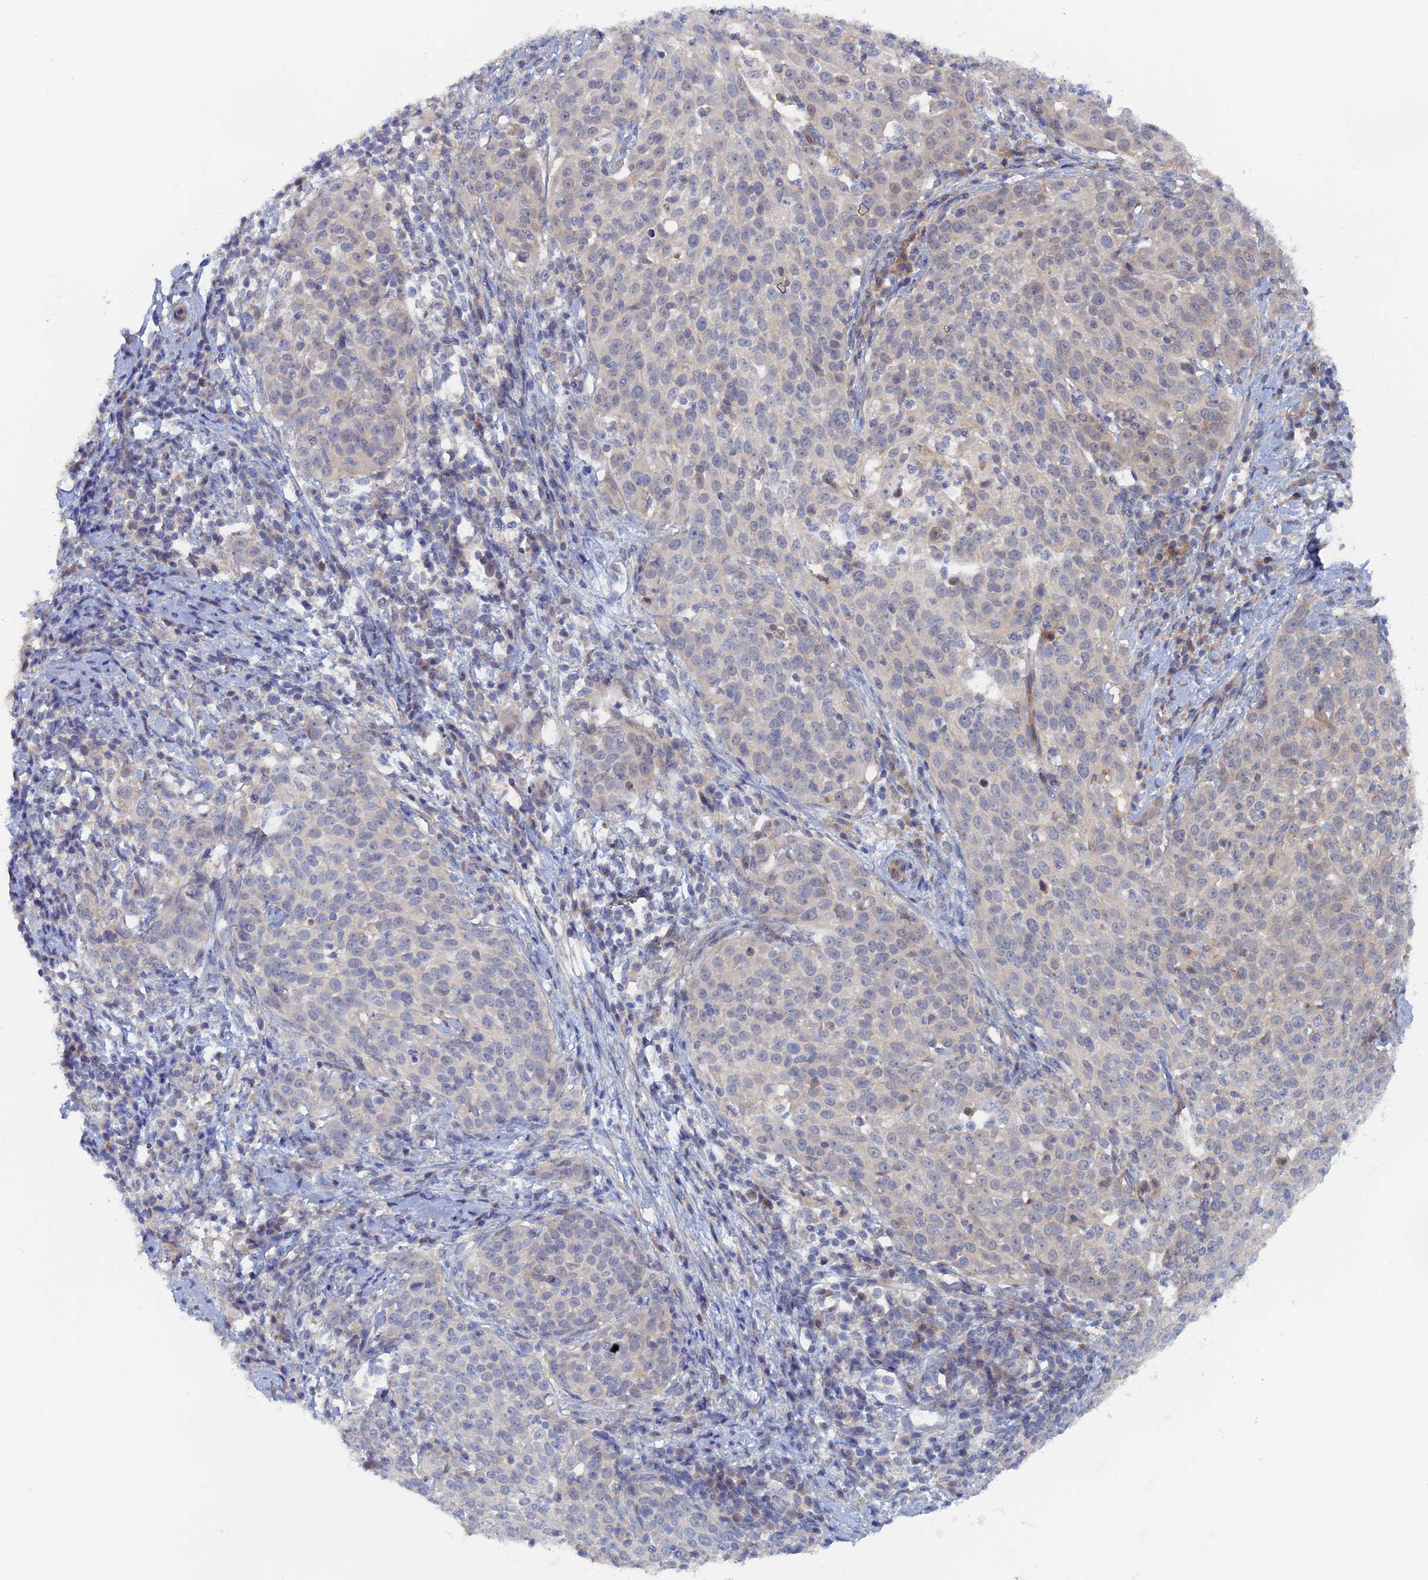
{"staining": {"intensity": "negative", "quantity": "none", "location": "none"}, "tissue": "cervical cancer", "cell_type": "Tumor cells", "image_type": "cancer", "snomed": [{"axis": "morphology", "description": "Squamous cell carcinoma, NOS"}, {"axis": "topography", "description": "Cervix"}], "caption": "An image of squamous cell carcinoma (cervical) stained for a protein reveals no brown staining in tumor cells. (IHC, brightfield microscopy, high magnification).", "gene": "ELOVL6", "patient": {"sex": "female", "age": 57}}